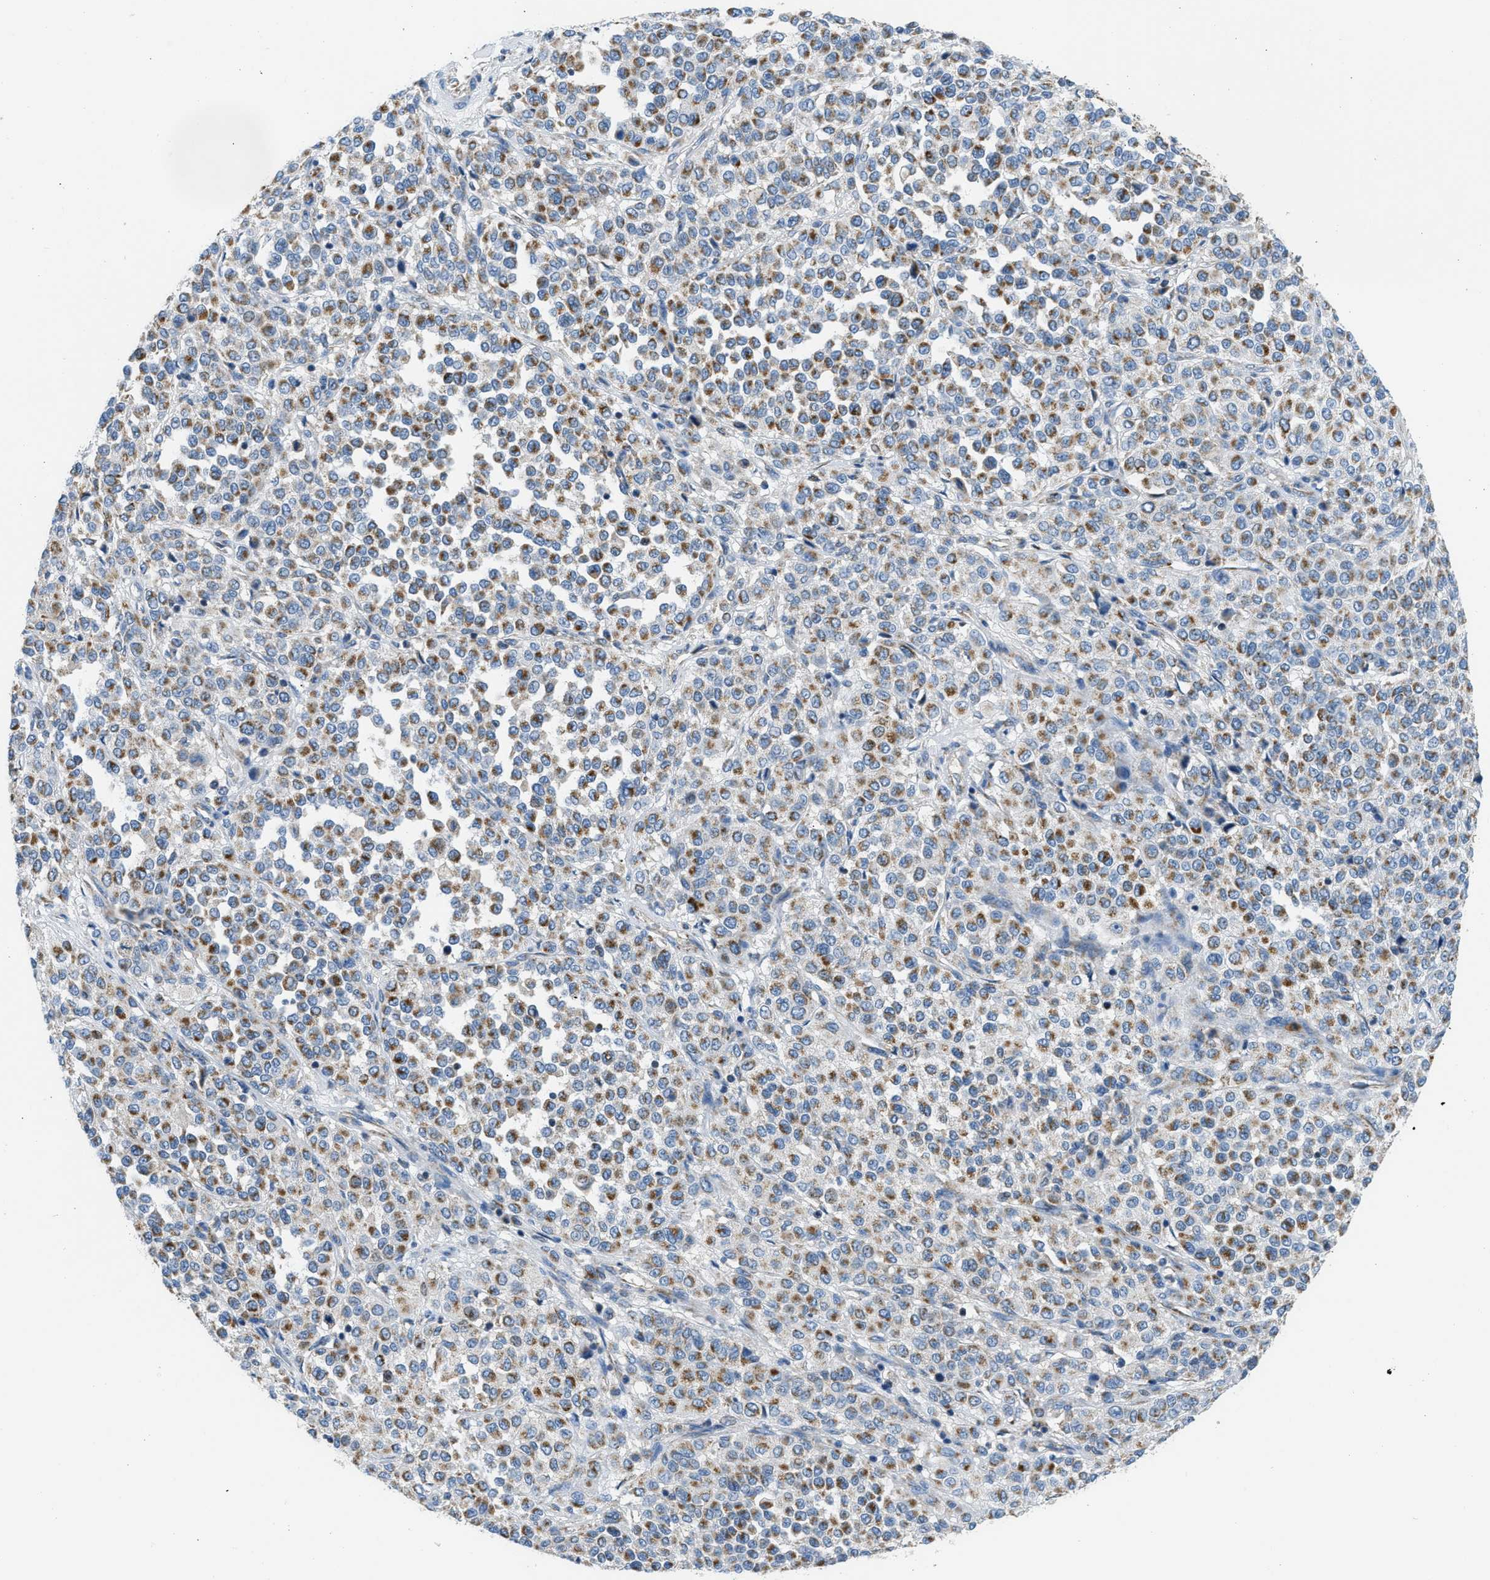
{"staining": {"intensity": "moderate", "quantity": ">75%", "location": "cytoplasmic/membranous"}, "tissue": "melanoma", "cell_type": "Tumor cells", "image_type": "cancer", "snomed": [{"axis": "morphology", "description": "Malignant melanoma, Metastatic site"}, {"axis": "topography", "description": "Pancreas"}], "caption": "A medium amount of moderate cytoplasmic/membranous positivity is seen in approximately >75% of tumor cells in malignant melanoma (metastatic site) tissue. (DAB (3,3'-diaminobenzidine) IHC with brightfield microscopy, high magnification).", "gene": "ACADVL", "patient": {"sex": "female", "age": 30}}